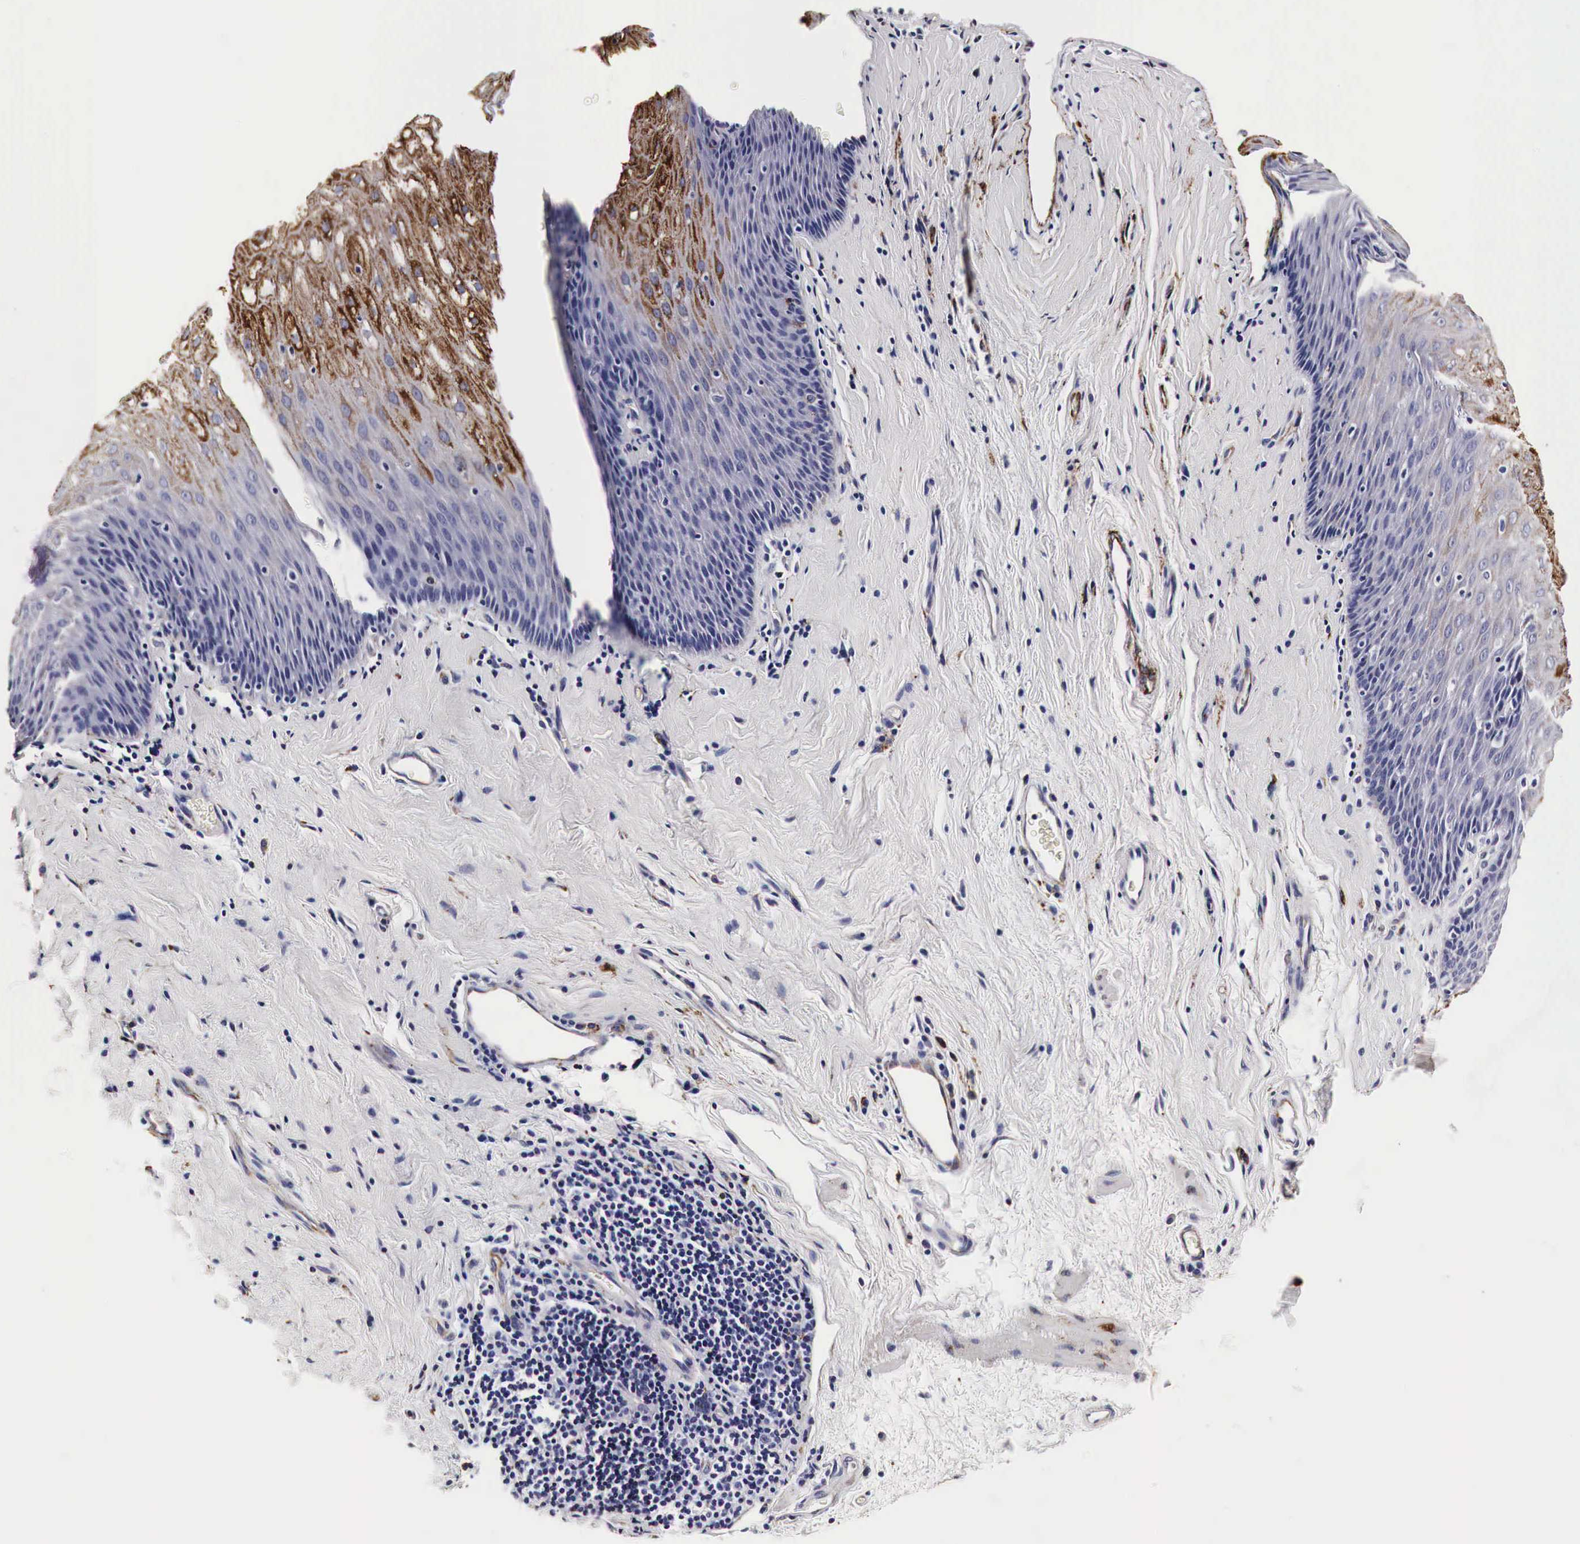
{"staining": {"intensity": "strong", "quantity": ">75%", "location": "cytoplasmic/membranous"}, "tissue": "esophagus", "cell_type": "Squamous epithelial cells", "image_type": "normal", "snomed": [{"axis": "morphology", "description": "Normal tissue, NOS"}, {"axis": "topography", "description": "Esophagus"}], "caption": "High-power microscopy captured an immunohistochemistry (IHC) photomicrograph of benign esophagus, revealing strong cytoplasmic/membranous positivity in about >75% of squamous epithelial cells.", "gene": "CKAP4", "patient": {"sex": "female", "age": 61}}